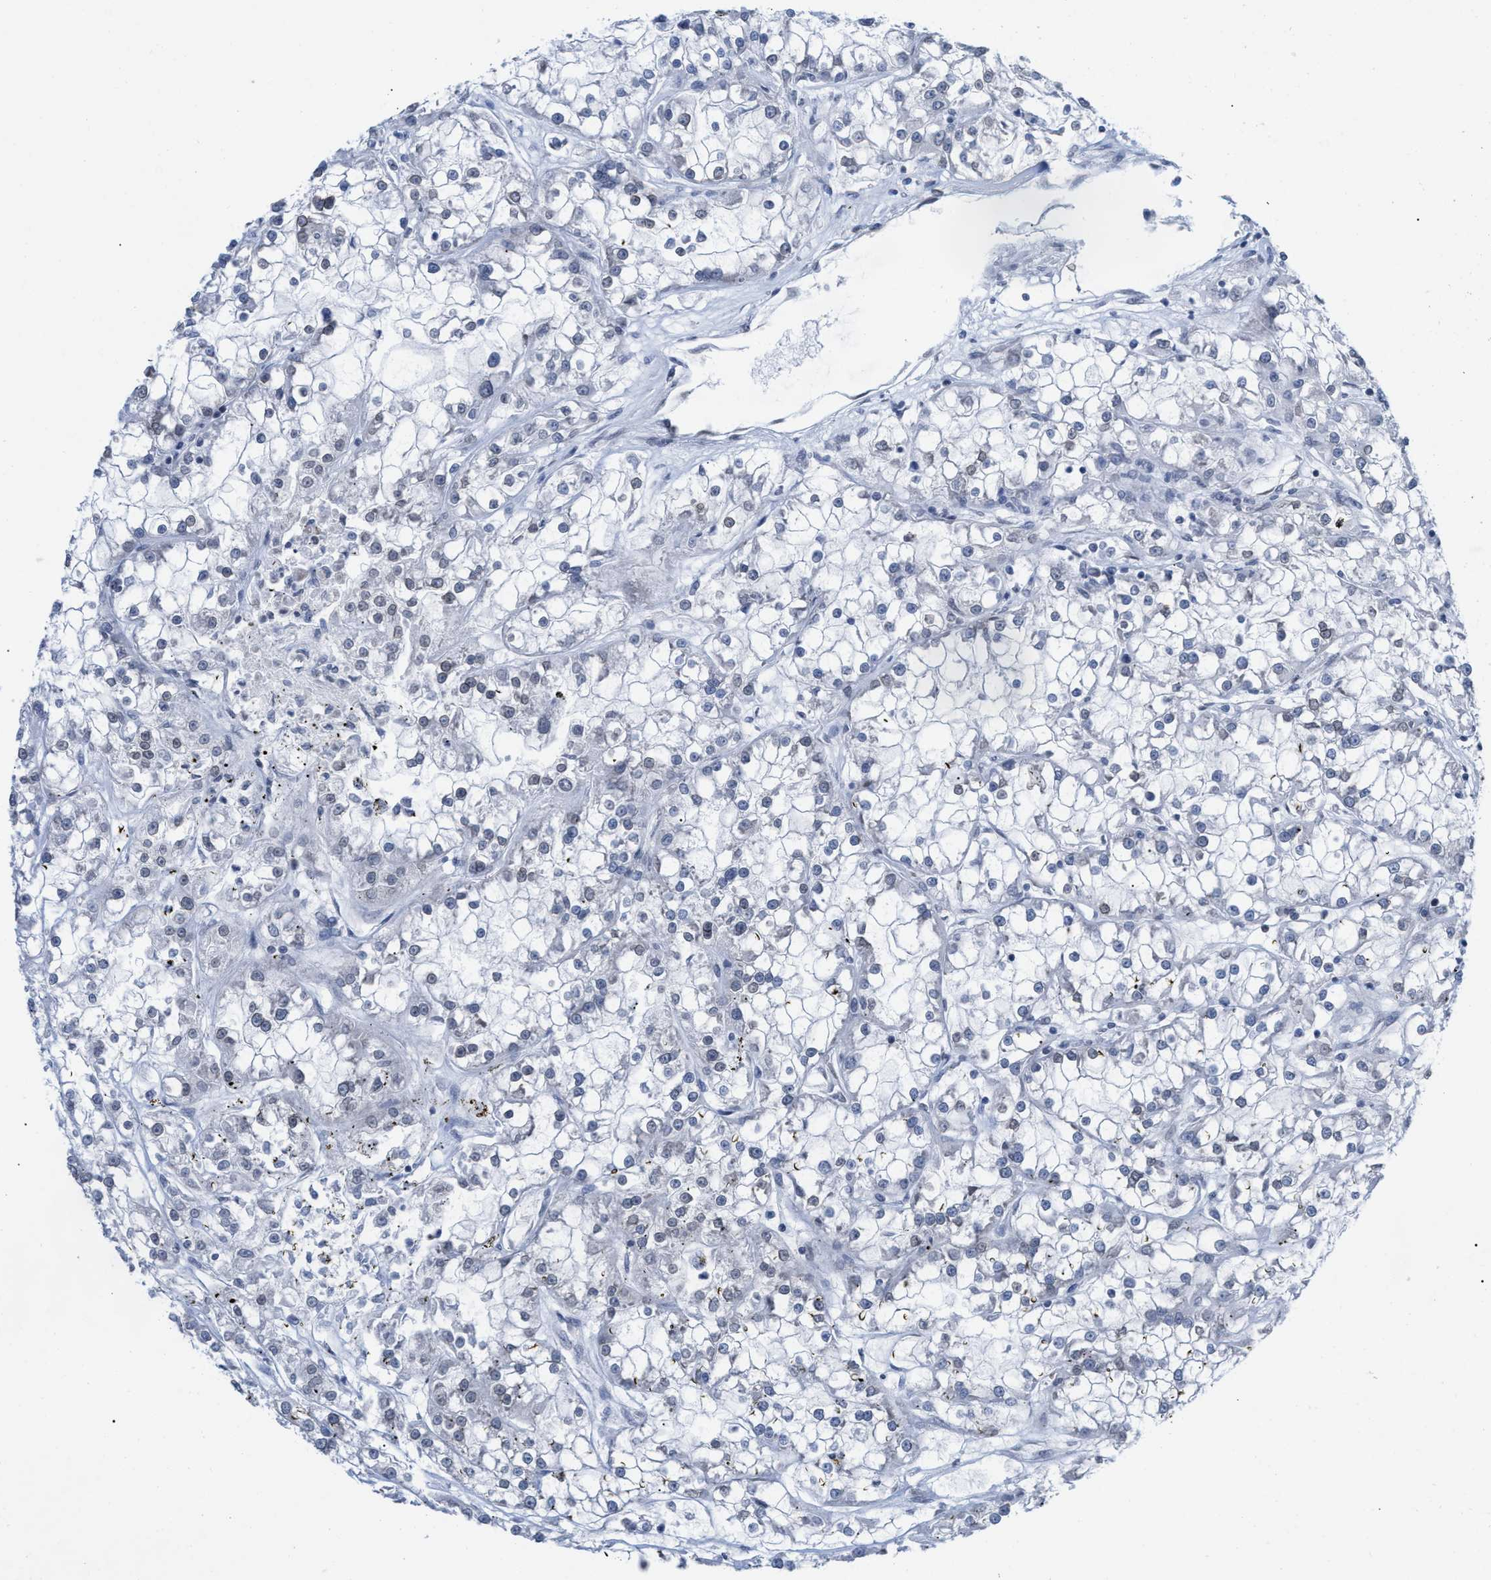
{"staining": {"intensity": "negative", "quantity": "none", "location": "none"}, "tissue": "renal cancer", "cell_type": "Tumor cells", "image_type": "cancer", "snomed": [{"axis": "morphology", "description": "Adenocarcinoma, NOS"}, {"axis": "topography", "description": "Kidney"}], "caption": "A photomicrograph of adenocarcinoma (renal) stained for a protein shows no brown staining in tumor cells.", "gene": "TPR", "patient": {"sex": "female", "age": 52}}